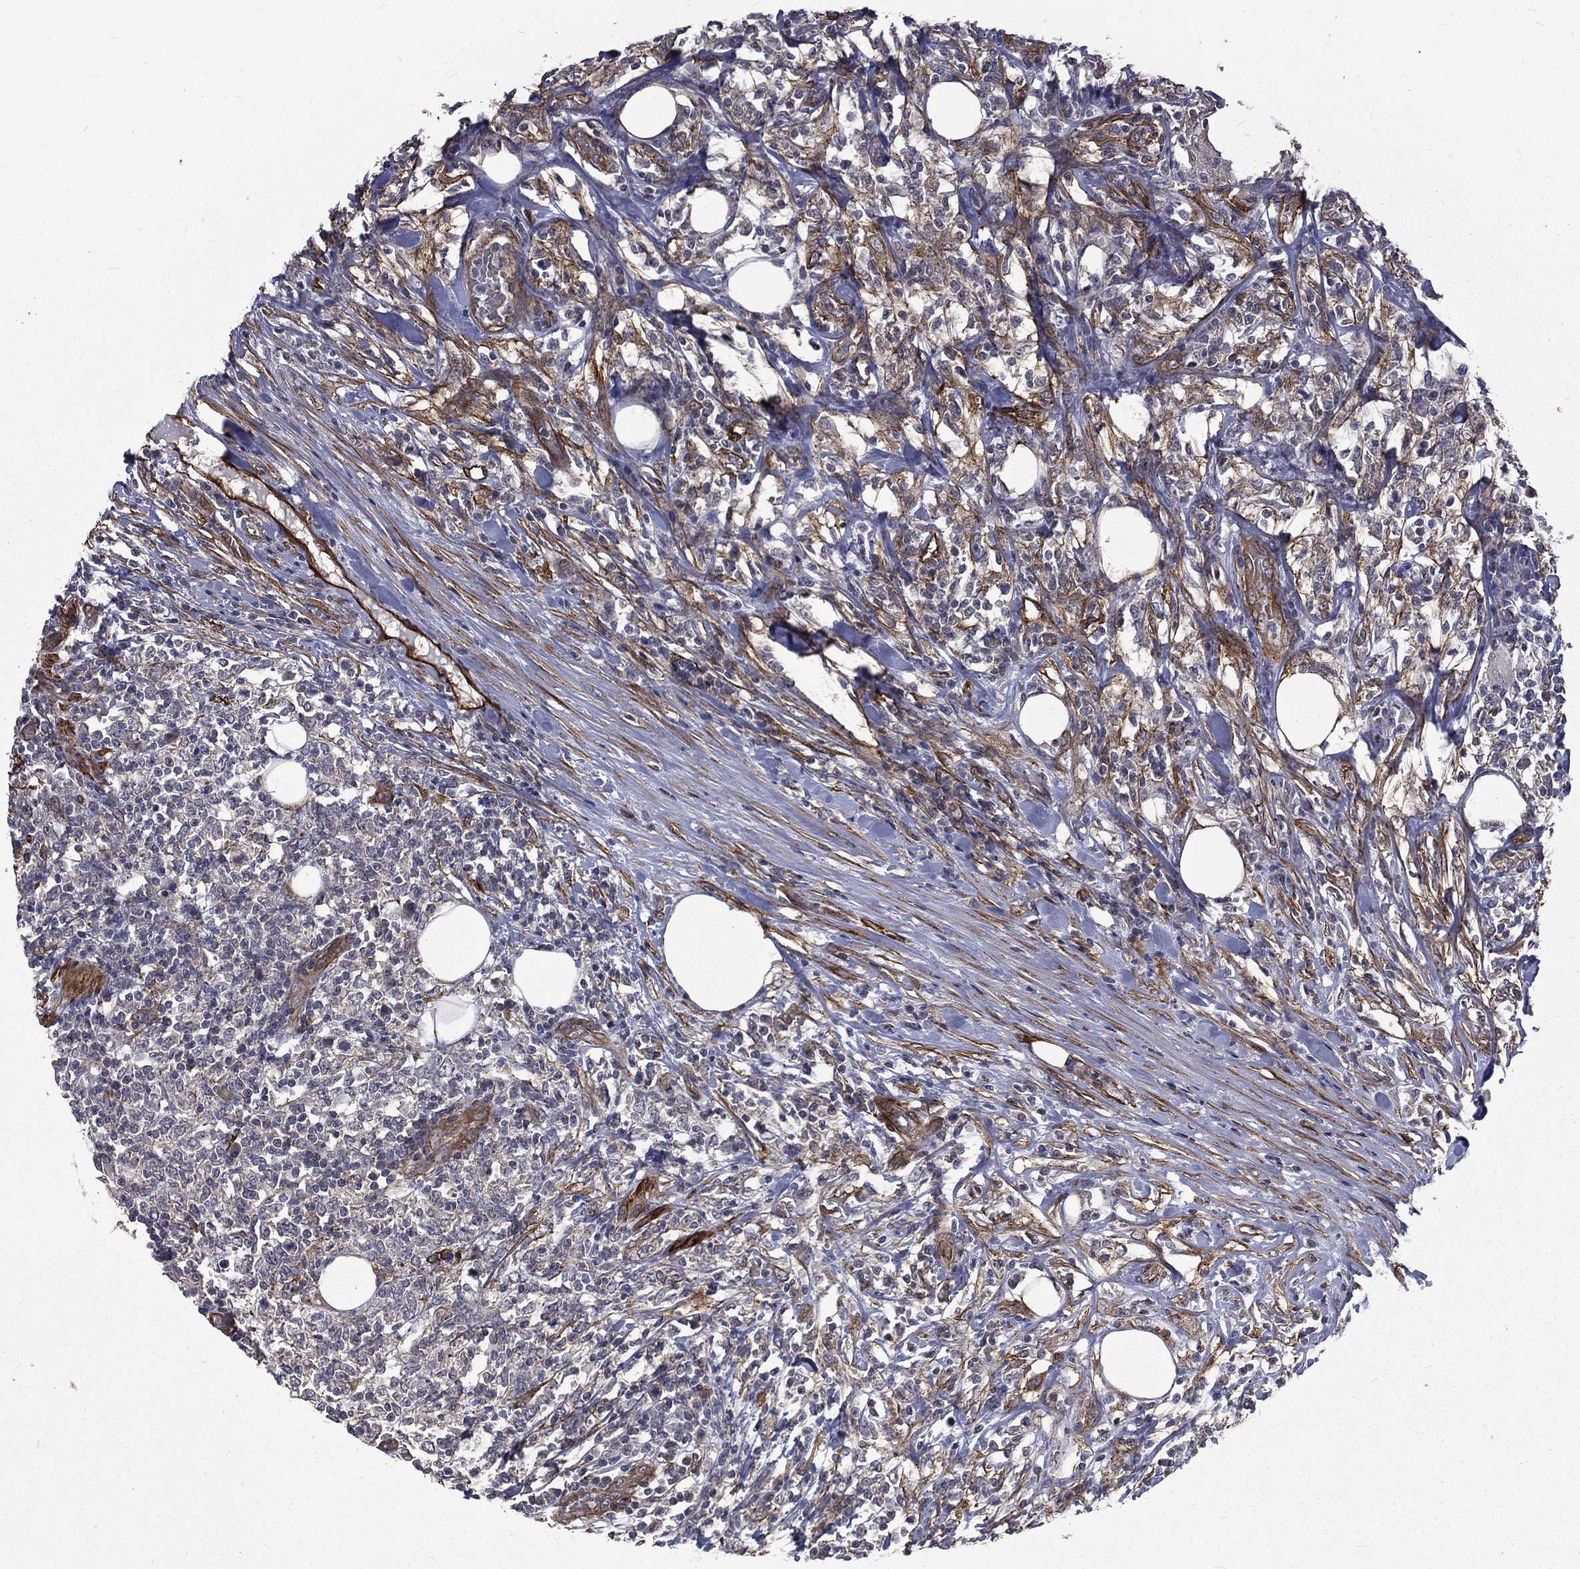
{"staining": {"intensity": "negative", "quantity": "none", "location": "none"}, "tissue": "lymphoma", "cell_type": "Tumor cells", "image_type": "cancer", "snomed": [{"axis": "morphology", "description": "Malignant lymphoma, non-Hodgkin's type, High grade"}, {"axis": "topography", "description": "Lymph node"}], "caption": "Immunohistochemistry (IHC) image of human lymphoma stained for a protein (brown), which reveals no expression in tumor cells.", "gene": "PPFIBP1", "patient": {"sex": "female", "age": 84}}